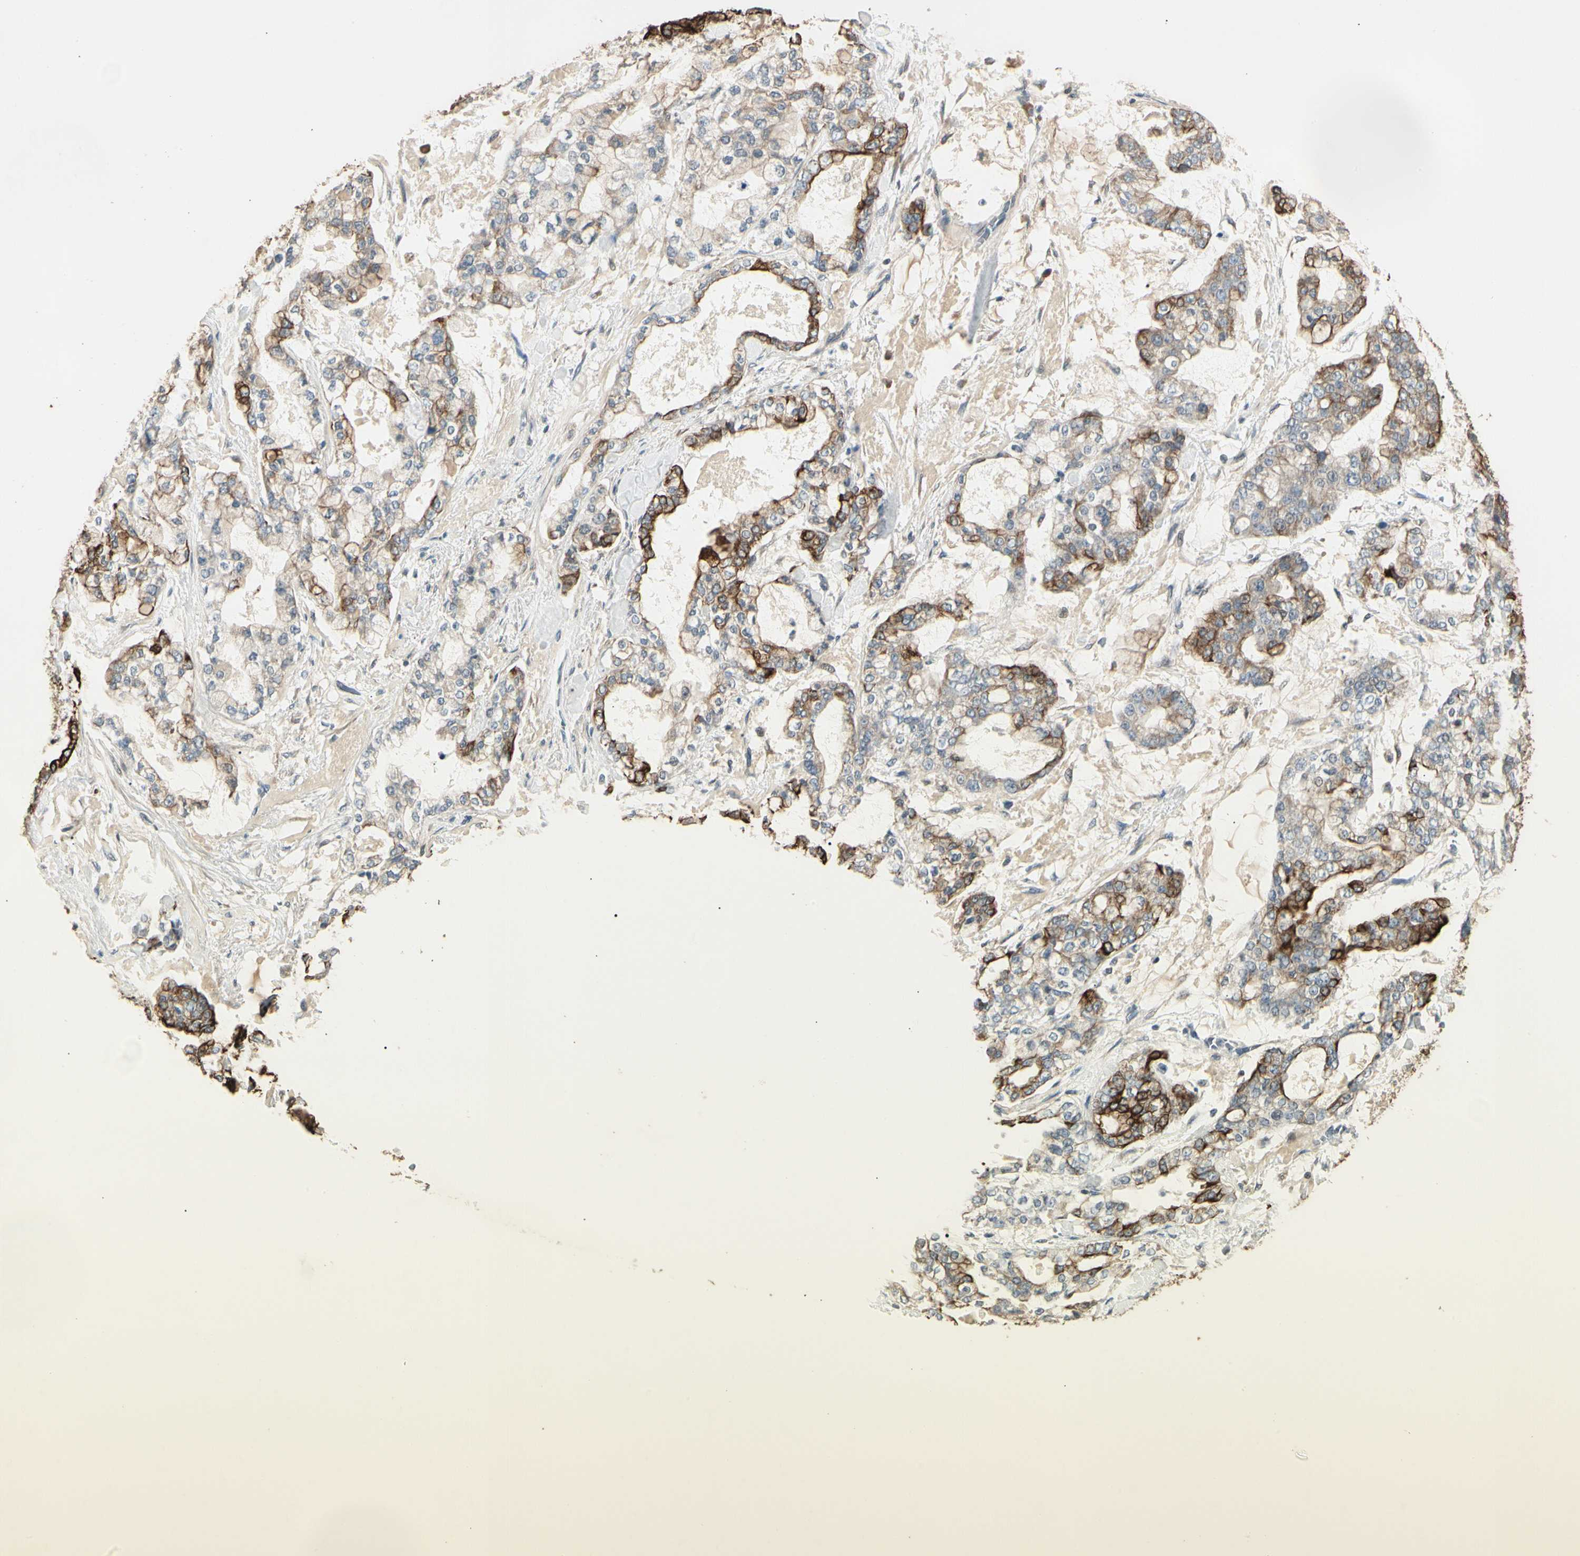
{"staining": {"intensity": "strong", "quantity": "25%-75%", "location": "cytoplasmic/membranous"}, "tissue": "stomach cancer", "cell_type": "Tumor cells", "image_type": "cancer", "snomed": [{"axis": "morphology", "description": "Normal tissue, NOS"}, {"axis": "morphology", "description": "Adenocarcinoma, NOS"}, {"axis": "topography", "description": "Stomach, upper"}, {"axis": "topography", "description": "Stomach"}], "caption": "High-magnification brightfield microscopy of stomach cancer stained with DAB (brown) and counterstained with hematoxylin (blue). tumor cells exhibit strong cytoplasmic/membranous staining is appreciated in approximately25%-75% of cells.", "gene": "SKIL", "patient": {"sex": "male", "age": 76}}